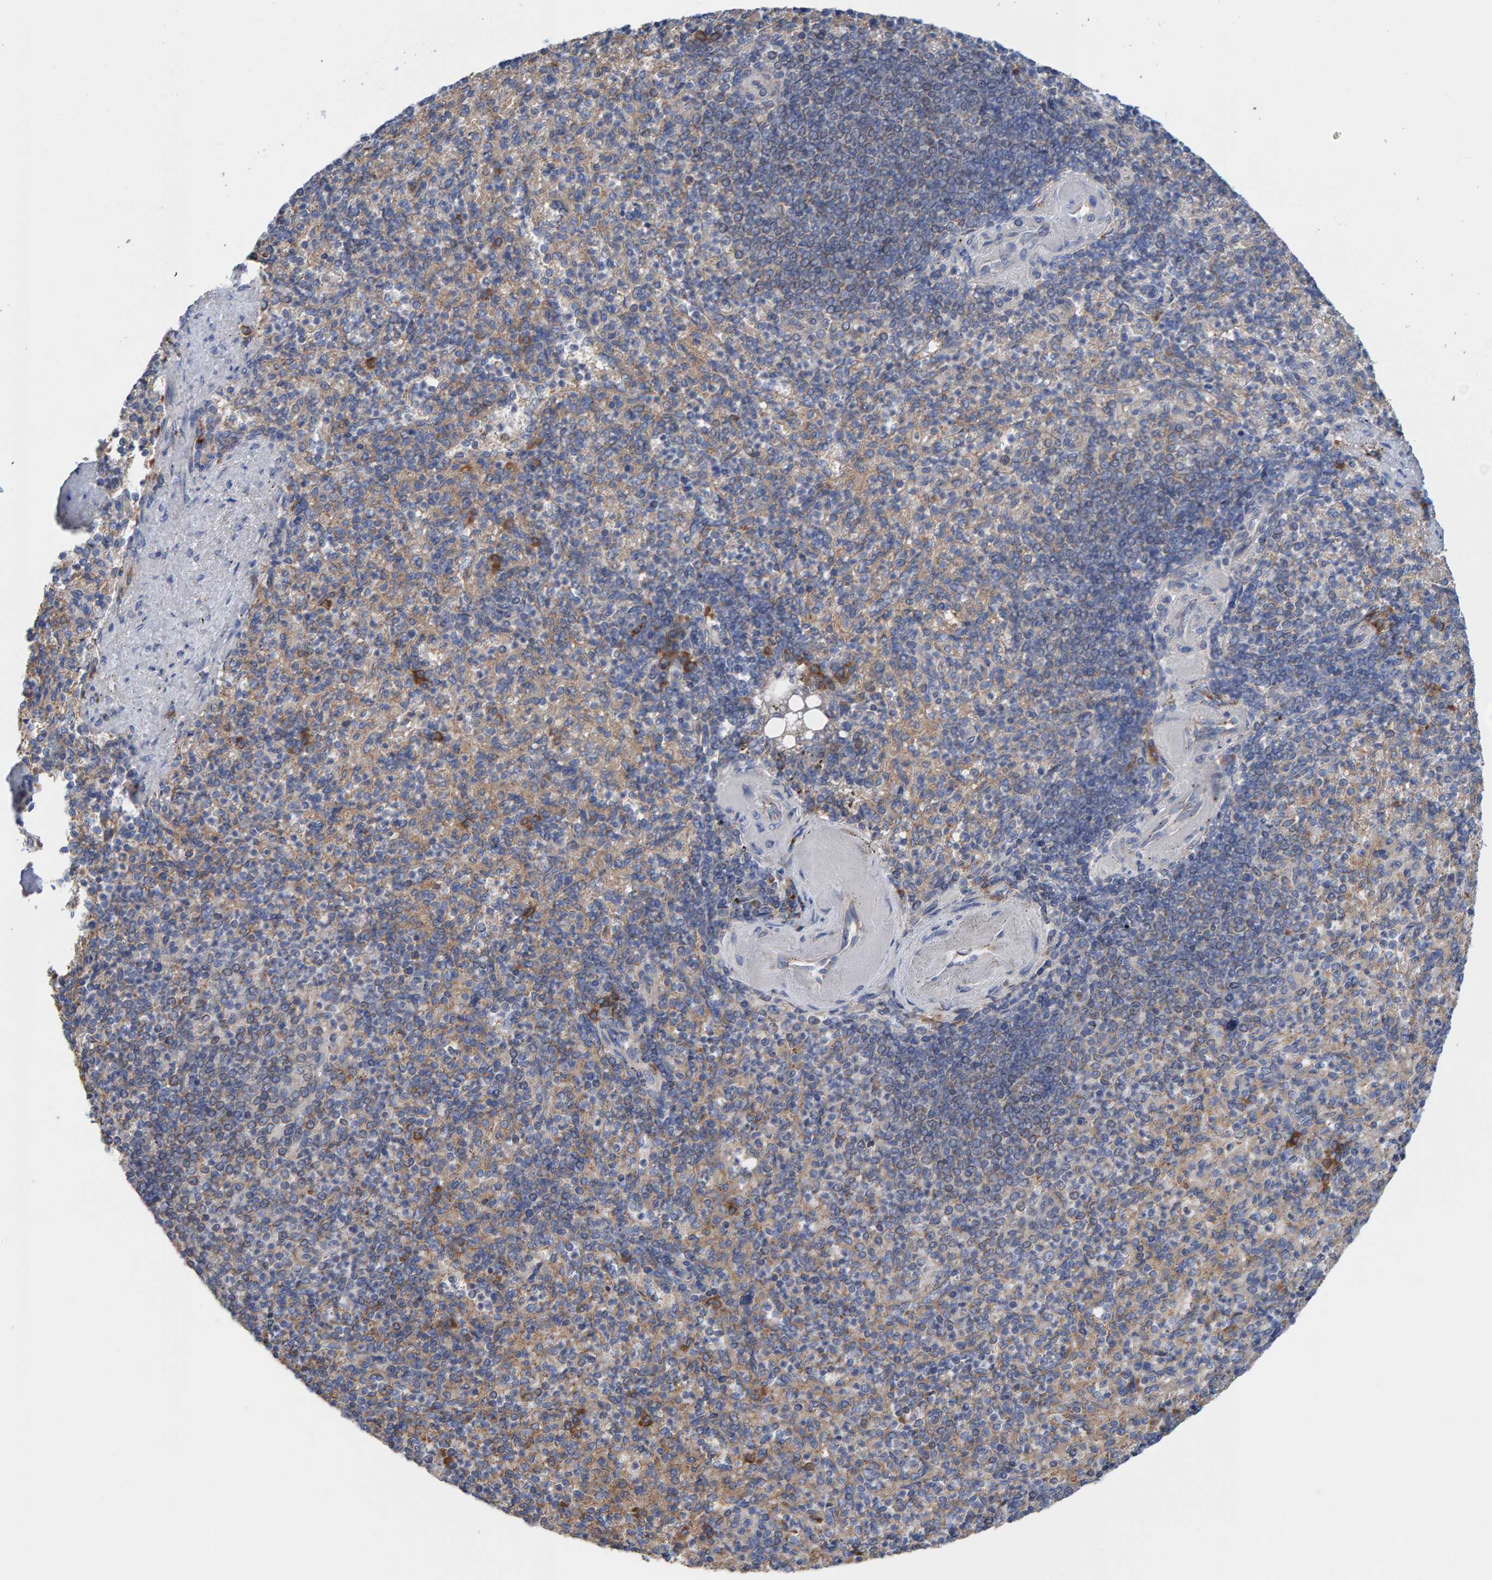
{"staining": {"intensity": "weak", "quantity": "25%-75%", "location": "cytoplasmic/membranous"}, "tissue": "spleen", "cell_type": "Cells in red pulp", "image_type": "normal", "snomed": [{"axis": "morphology", "description": "Normal tissue, NOS"}, {"axis": "topography", "description": "Spleen"}], "caption": "Immunohistochemical staining of normal human spleen displays weak cytoplasmic/membranous protein expression in about 25%-75% of cells in red pulp.", "gene": "CDK5RAP3", "patient": {"sex": "female", "age": 74}}